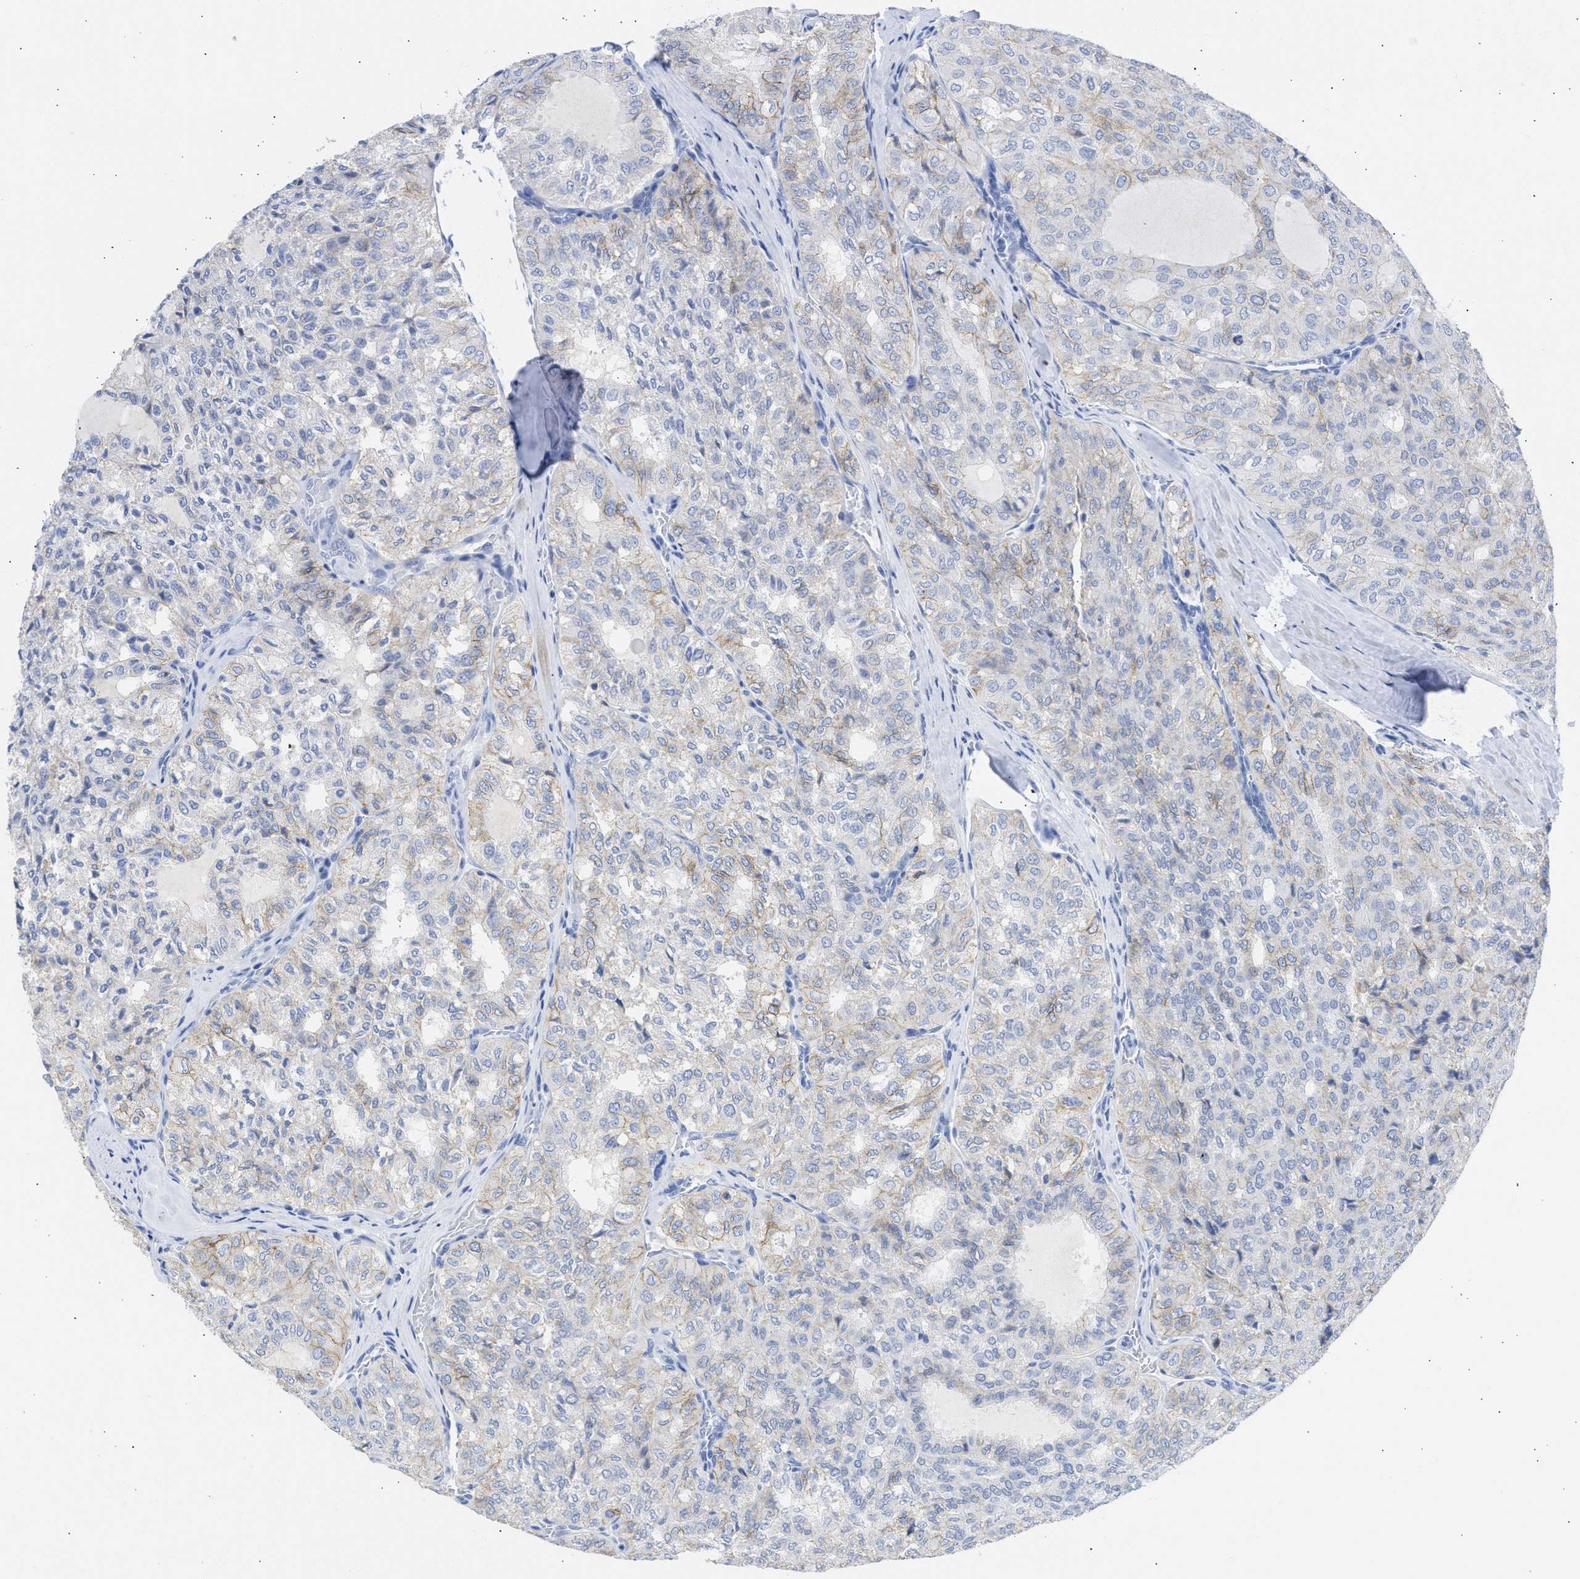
{"staining": {"intensity": "moderate", "quantity": "25%-75%", "location": "cytoplasmic/membranous"}, "tissue": "thyroid cancer", "cell_type": "Tumor cells", "image_type": "cancer", "snomed": [{"axis": "morphology", "description": "Follicular adenoma carcinoma, NOS"}, {"axis": "topography", "description": "Thyroid gland"}], "caption": "The immunohistochemical stain labels moderate cytoplasmic/membranous staining in tumor cells of follicular adenoma carcinoma (thyroid) tissue.", "gene": "NCAM1", "patient": {"sex": "male", "age": 75}}